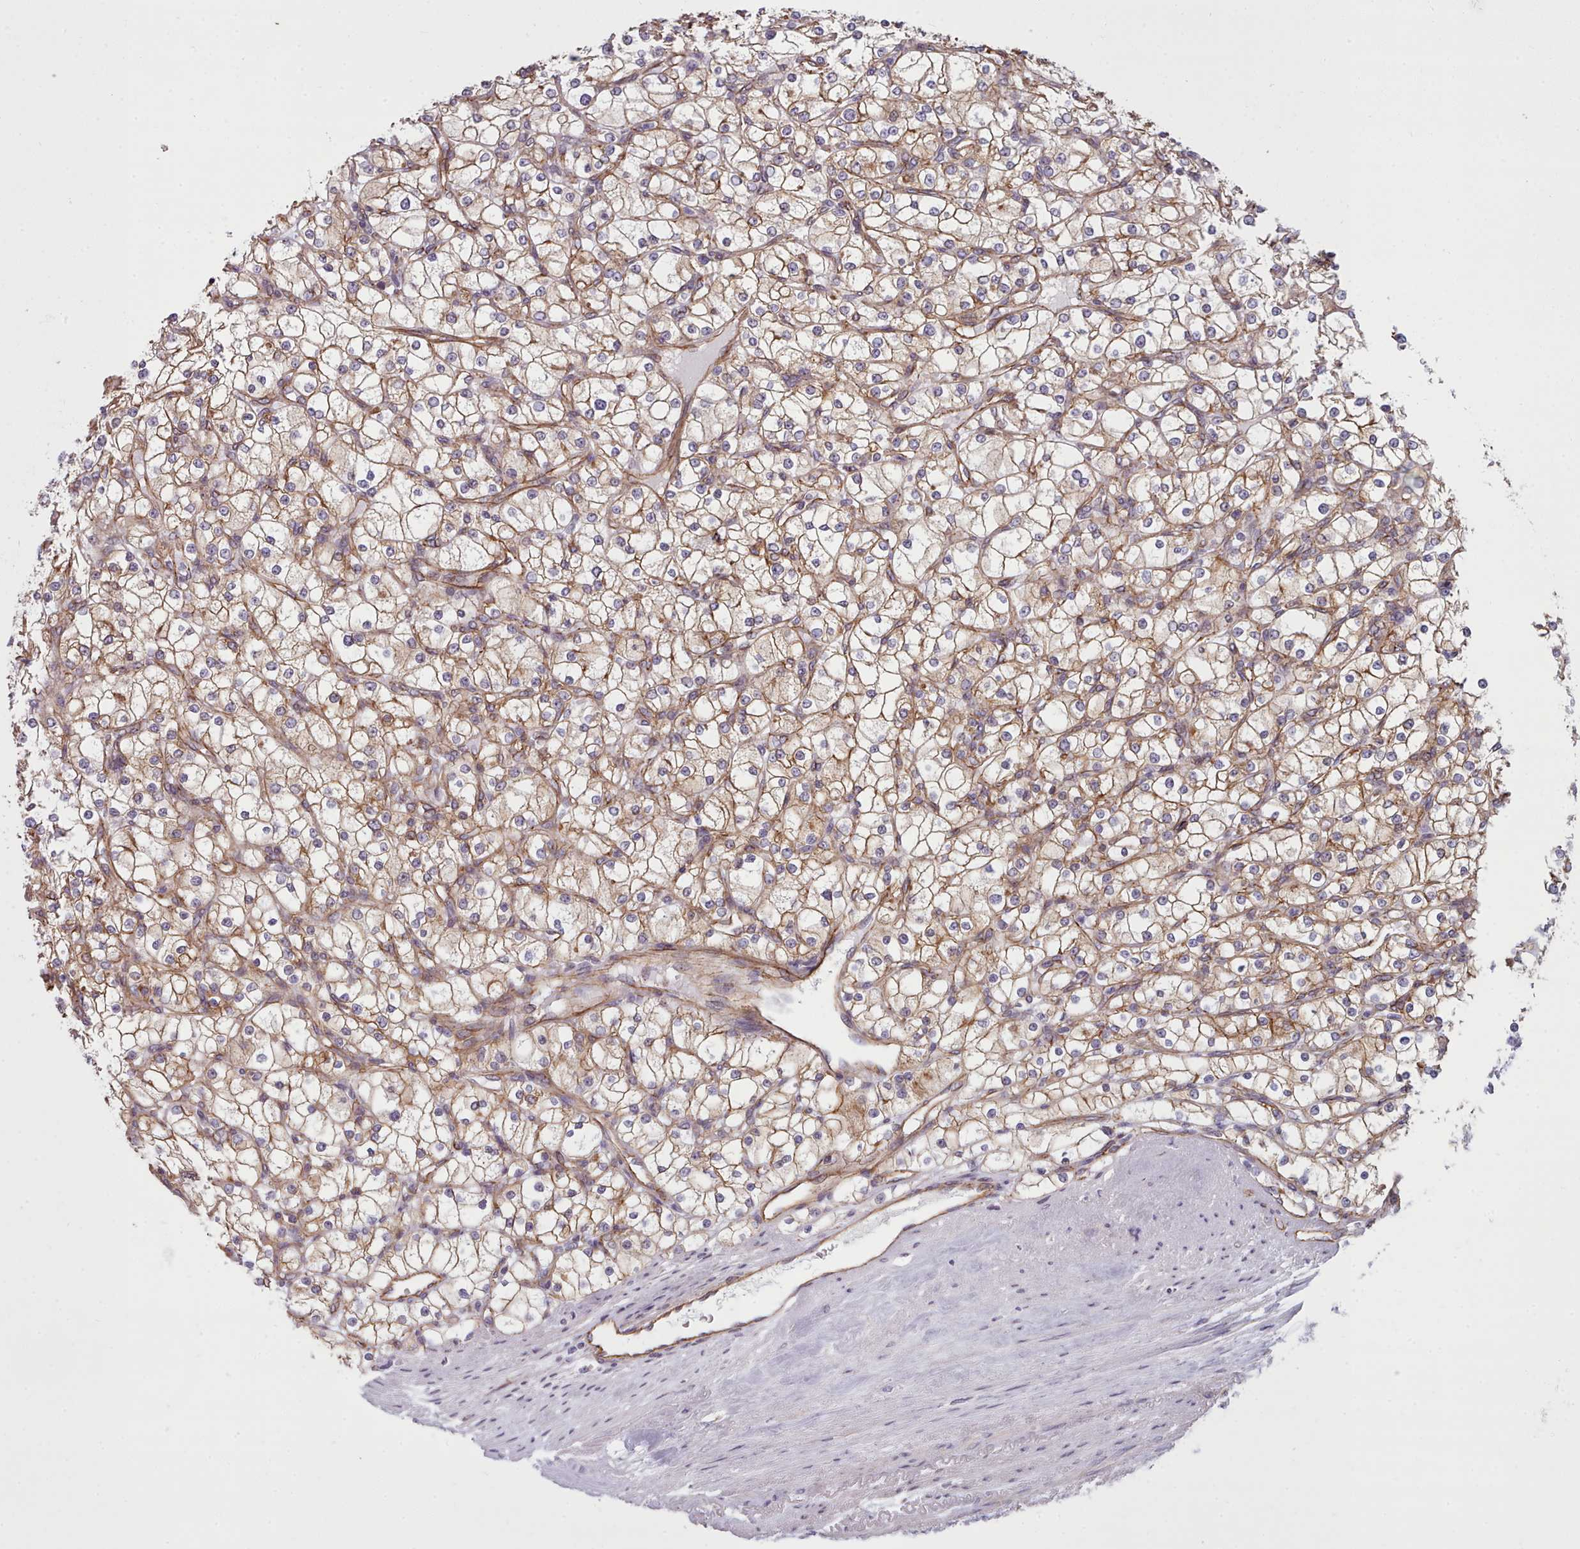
{"staining": {"intensity": "moderate", "quantity": ">75%", "location": "cytoplasmic/membranous"}, "tissue": "renal cancer", "cell_type": "Tumor cells", "image_type": "cancer", "snomed": [{"axis": "morphology", "description": "Adenocarcinoma, NOS"}, {"axis": "topography", "description": "Kidney"}], "caption": "There is medium levels of moderate cytoplasmic/membranous staining in tumor cells of renal adenocarcinoma, as demonstrated by immunohistochemical staining (brown color).", "gene": "MRPL46", "patient": {"sex": "male", "age": 80}}